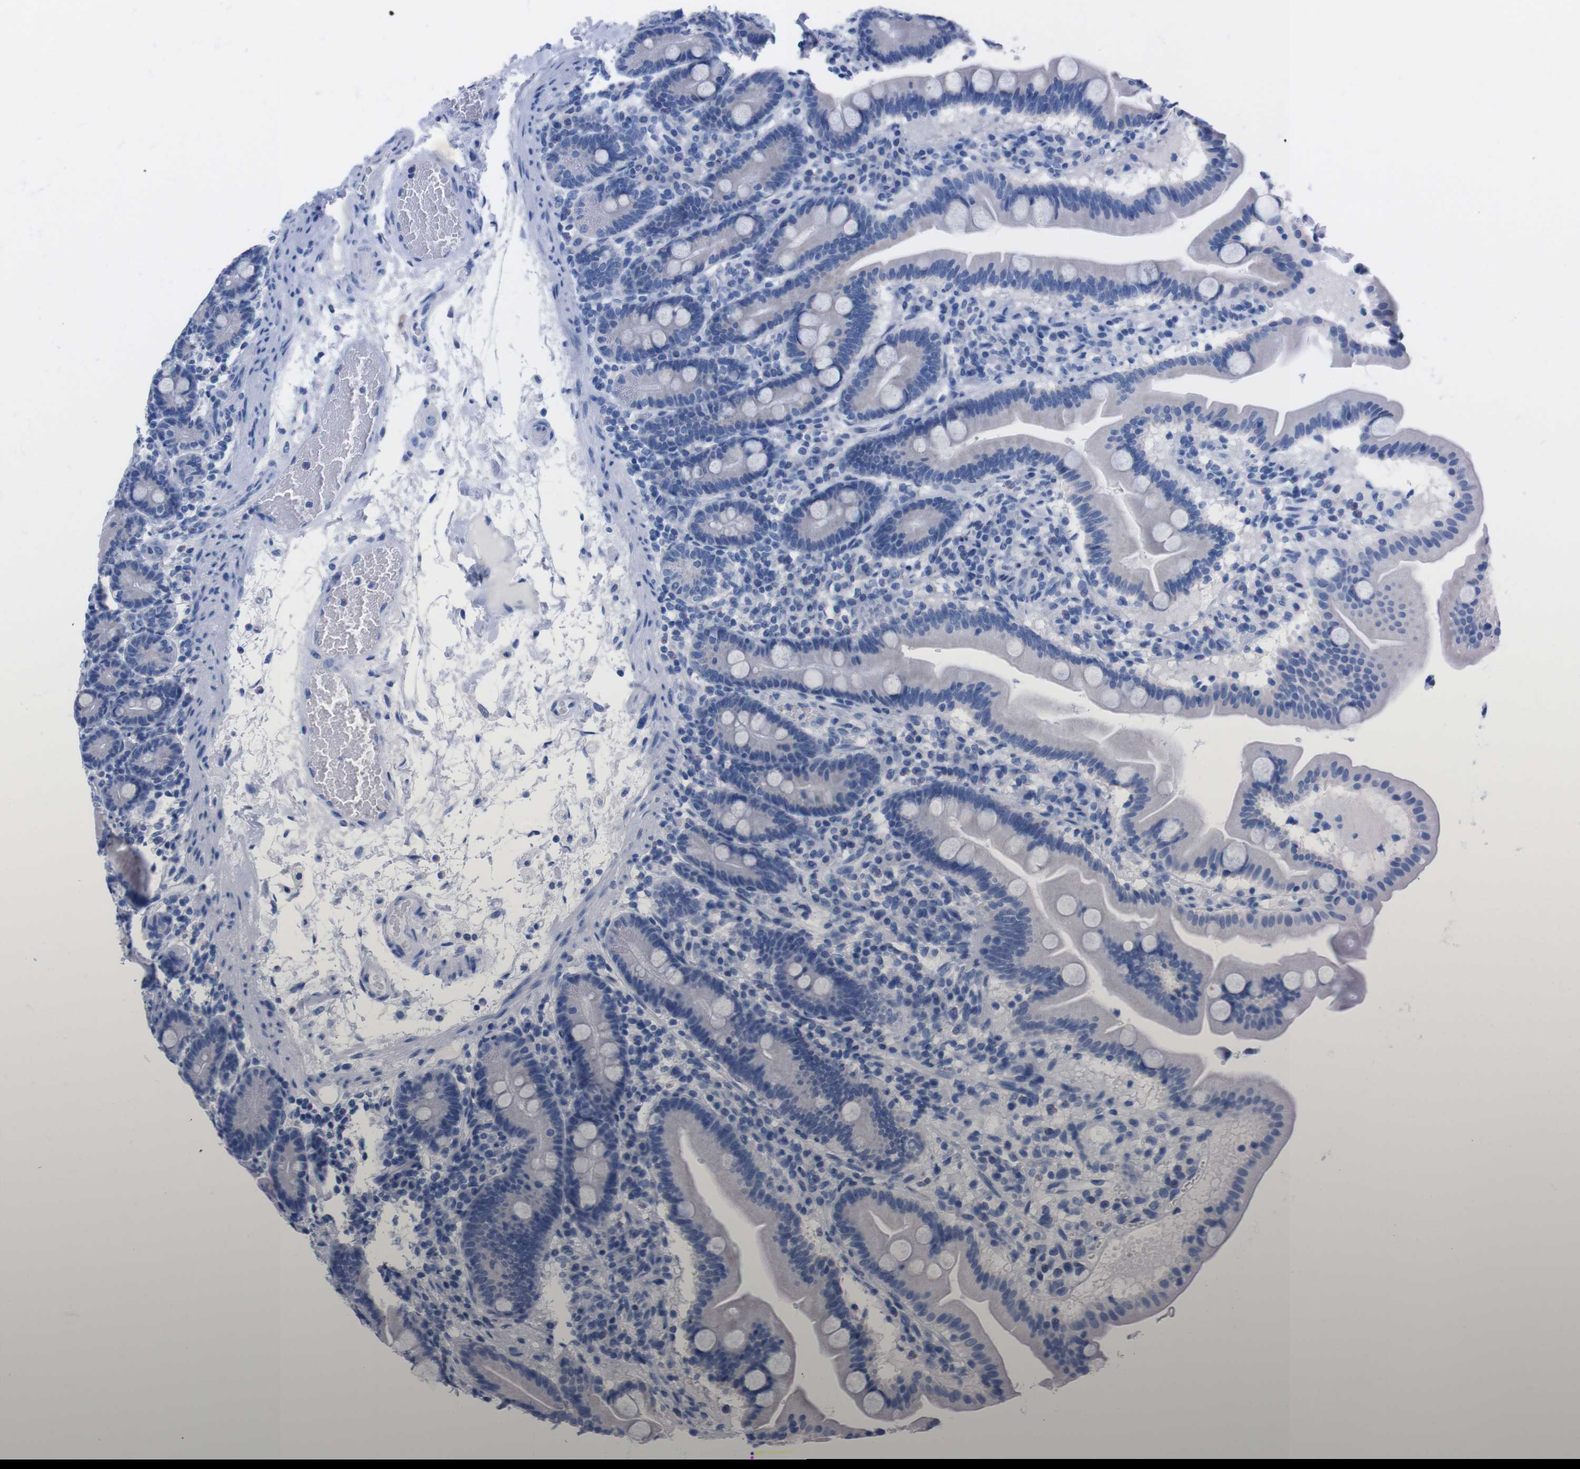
{"staining": {"intensity": "negative", "quantity": "none", "location": "none"}, "tissue": "duodenum", "cell_type": "Glandular cells", "image_type": "normal", "snomed": [{"axis": "morphology", "description": "Normal tissue, NOS"}, {"axis": "topography", "description": "Duodenum"}], "caption": "The histopathology image exhibits no staining of glandular cells in unremarkable duodenum. The staining is performed using DAB brown chromogen with nuclei counter-stained in using hematoxylin.", "gene": "TMEM243", "patient": {"sex": "male", "age": 54}}